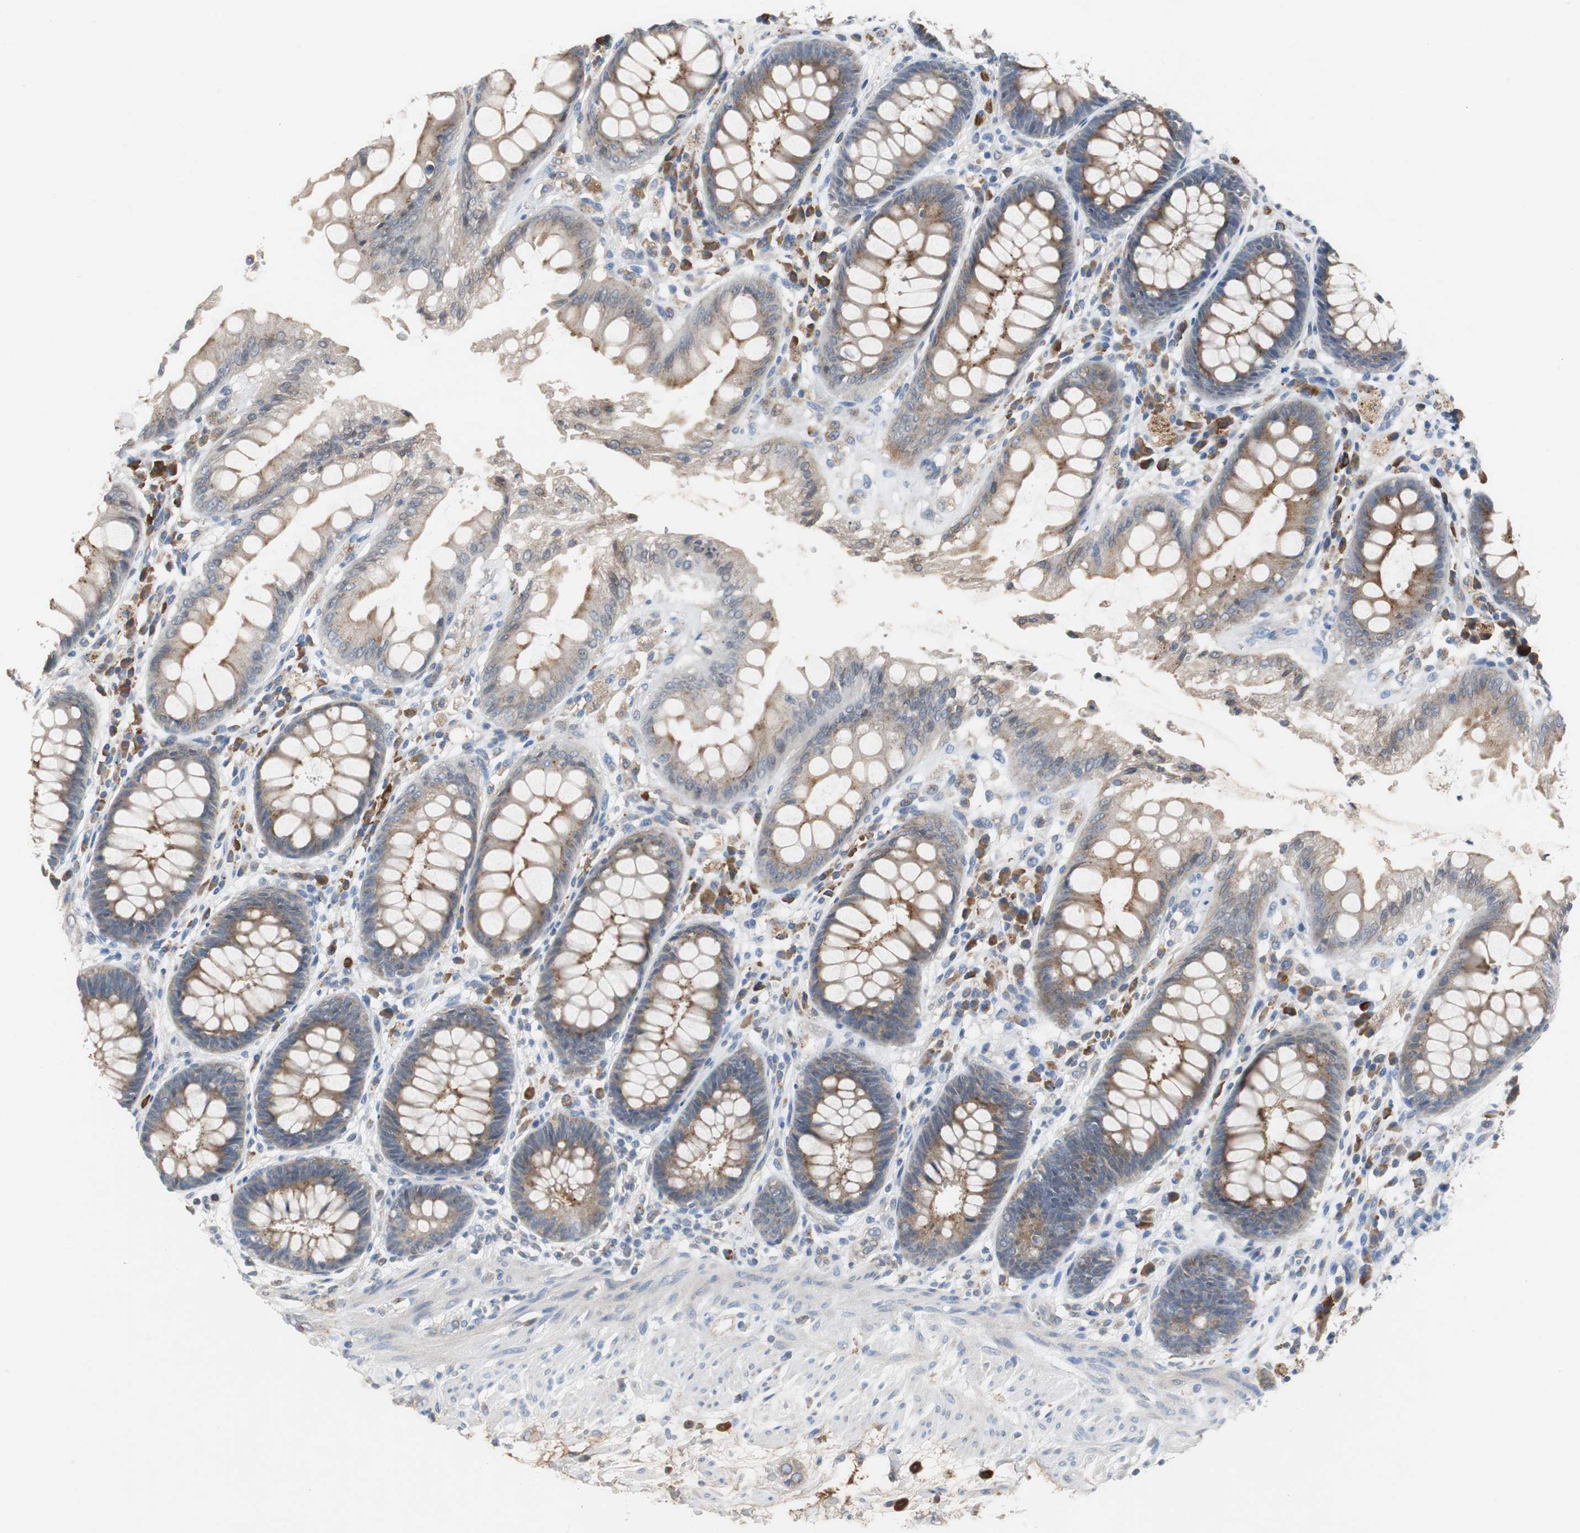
{"staining": {"intensity": "weak", "quantity": ">75%", "location": "cytoplasmic/membranous"}, "tissue": "rectum", "cell_type": "Glandular cells", "image_type": "normal", "snomed": [{"axis": "morphology", "description": "Normal tissue, NOS"}, {"axis": "topography", "description": "Rectum"}], "caption": "Immunohistochemical staining of unremarkable human rectum exhibits low levels of weak cytoplasmic/membranous expression in about >75% of glandular cells.", "gene": "SORT1", "patient": {"sex": "female", "age": 46}}